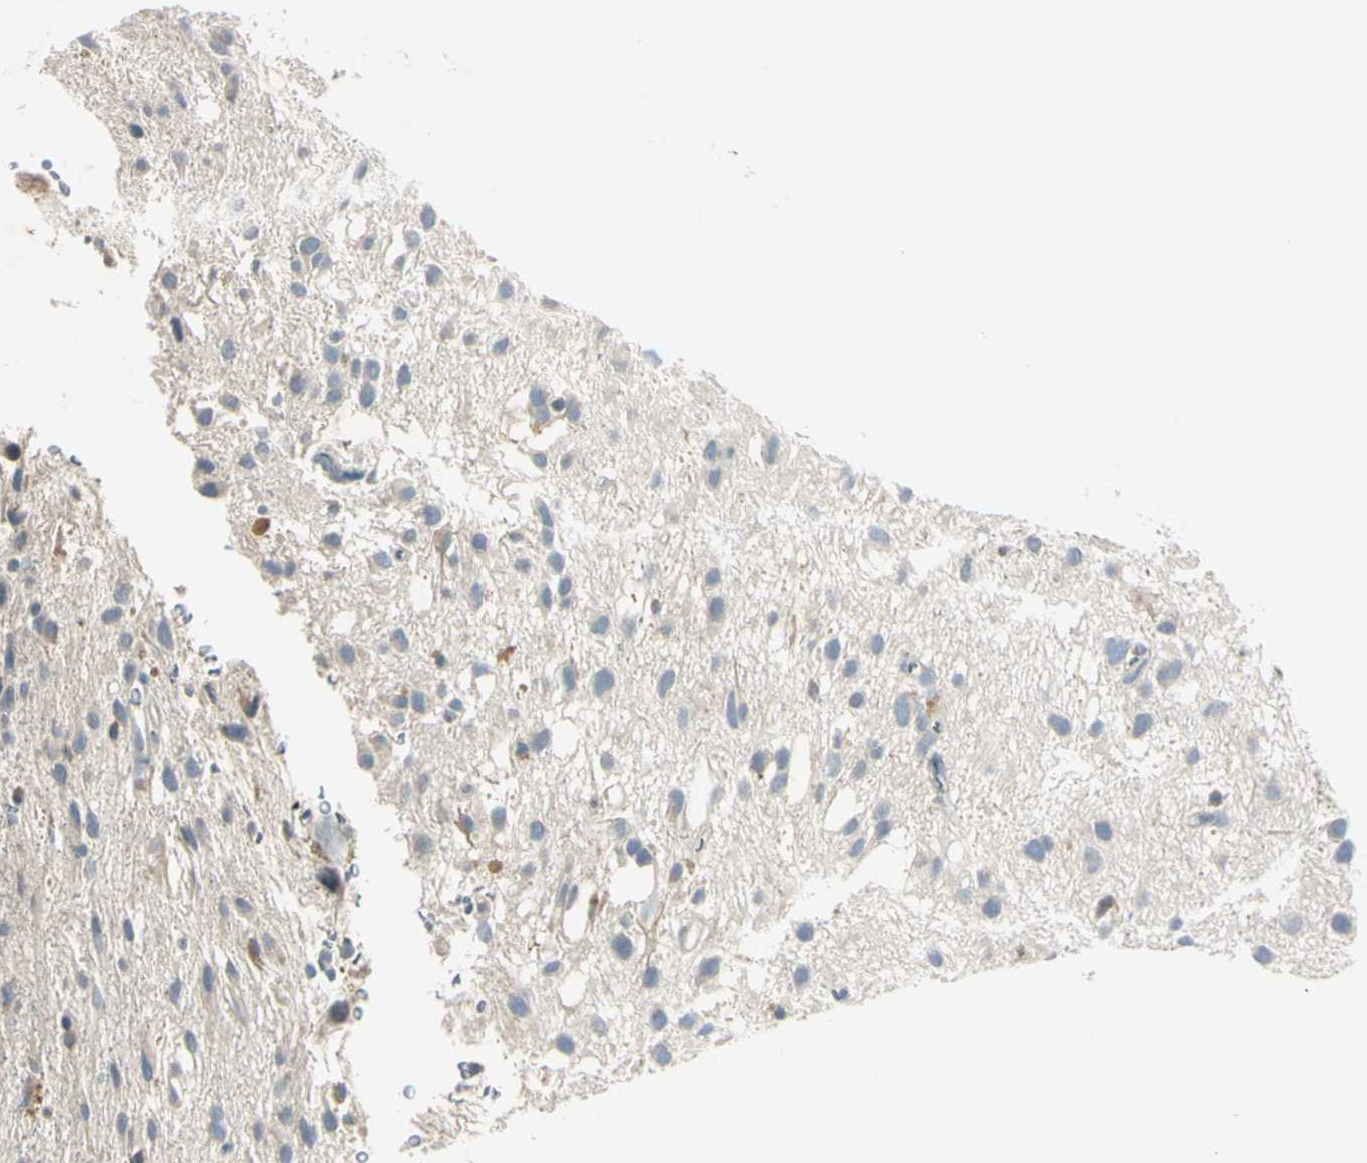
{"staining": {"intensity": "negative", "quantity": "none", "location": "none"}, "tissue": "glioma", "cell_type": "Tumor cells", "image_type": "cancer", "snomed": [{"axis": "morphology", "description": "Glioma, malignant, Low grade"}, {"axis": "topography", "description": "Brain"}], "caption": "Tumor cells are negative for protein expression in human glioma.", "gene": "AATK", "patient": {"sex": "male", "age": 77}}